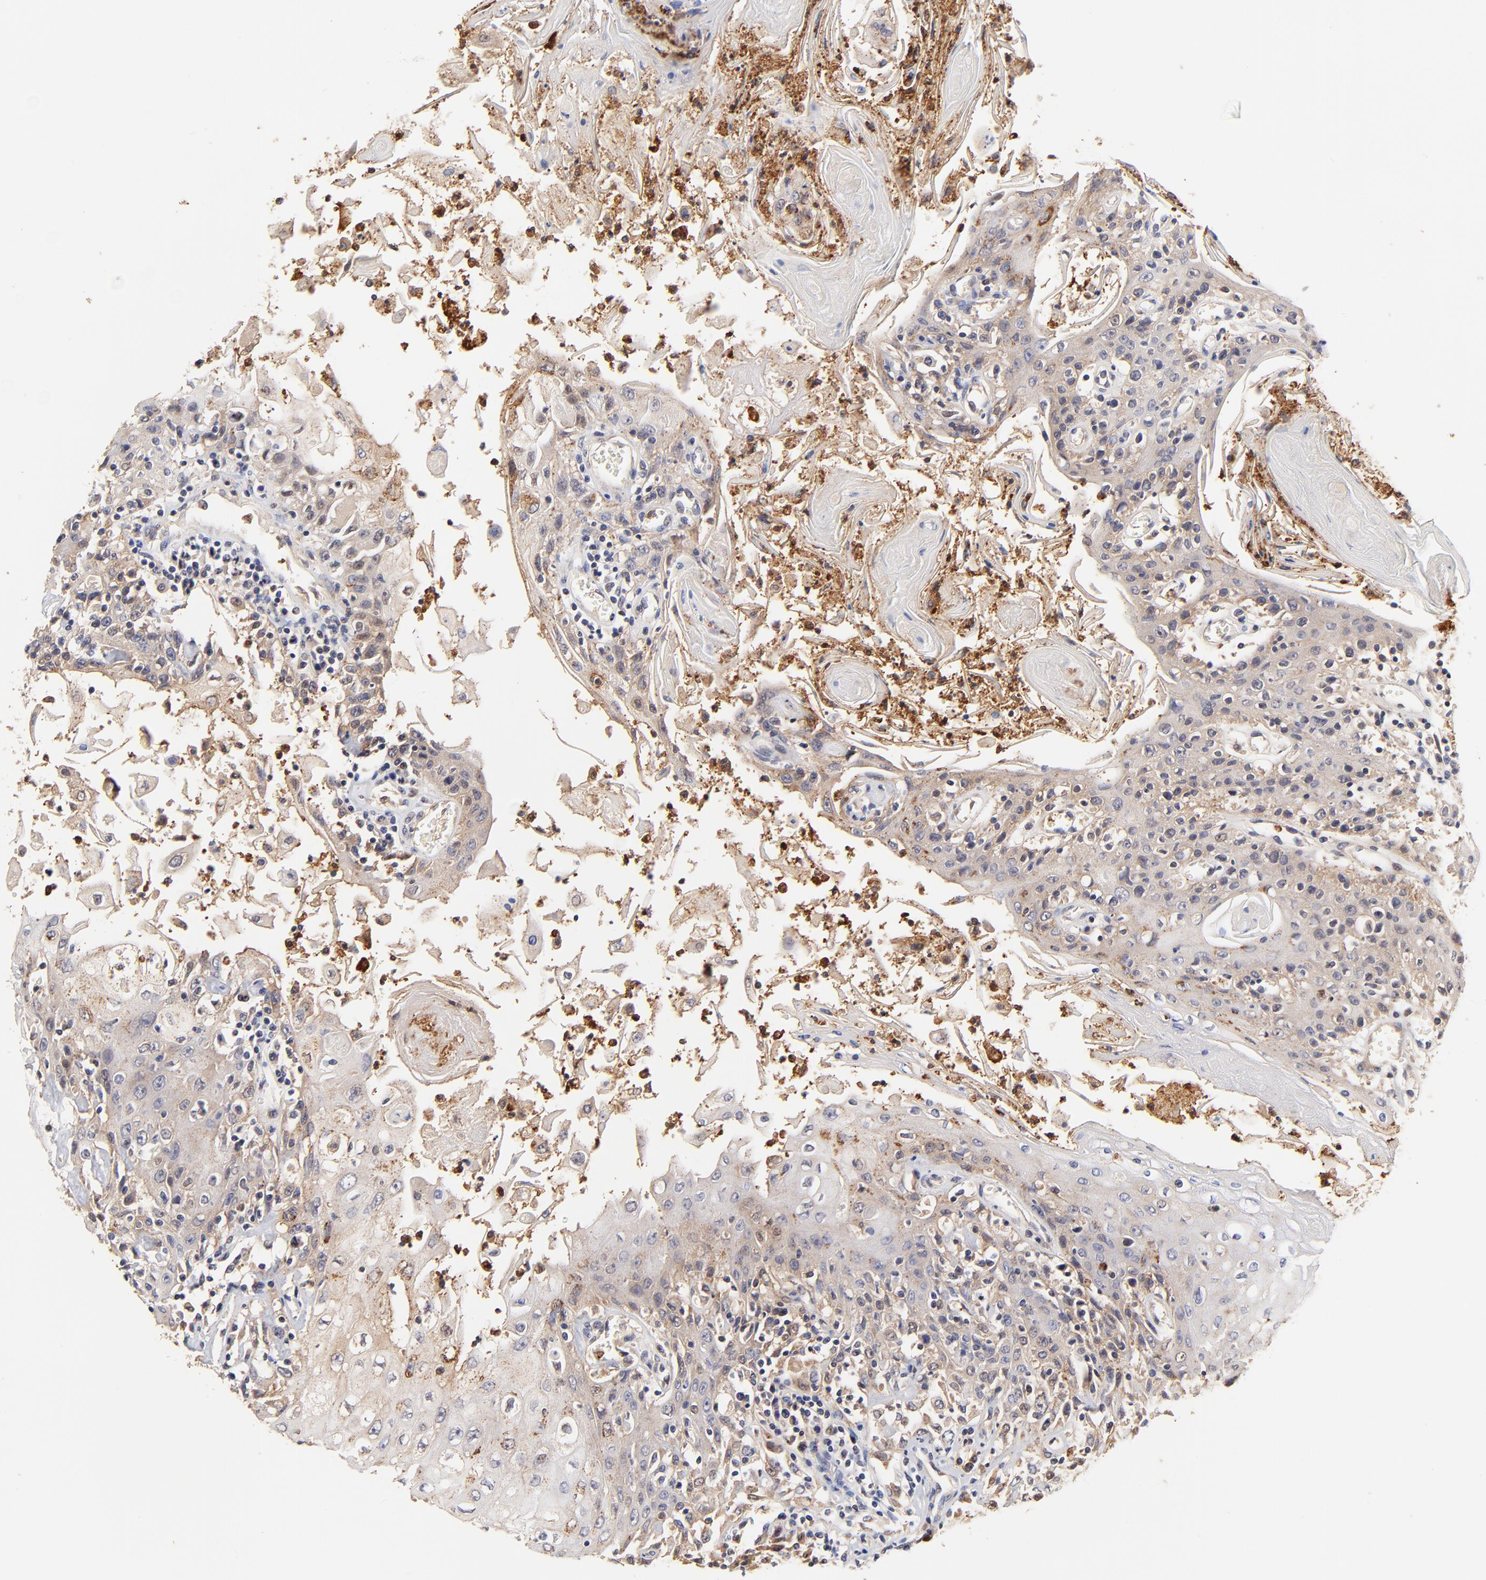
{"staining": {"intensity": "weak", "quantity": "<25%", "location": "cytoplasmic/membranous"}, "tissue": "head and neck cancer", "cell_type": "Tumor cells", "image_type": "cancer", "snomed": [{"axis": "morphology", "description": "Squamous cell carcinoma, NOS"}, {"axis": "topography", "description": "Oral tissue"}, {"axis": "topography", "description": "Head-Neck"}], "caption": "Tumor cells show no significant protein staining in head and neck cancer.", "gene": "PTK7", "patient": {"sex": "female", "age": 76}}